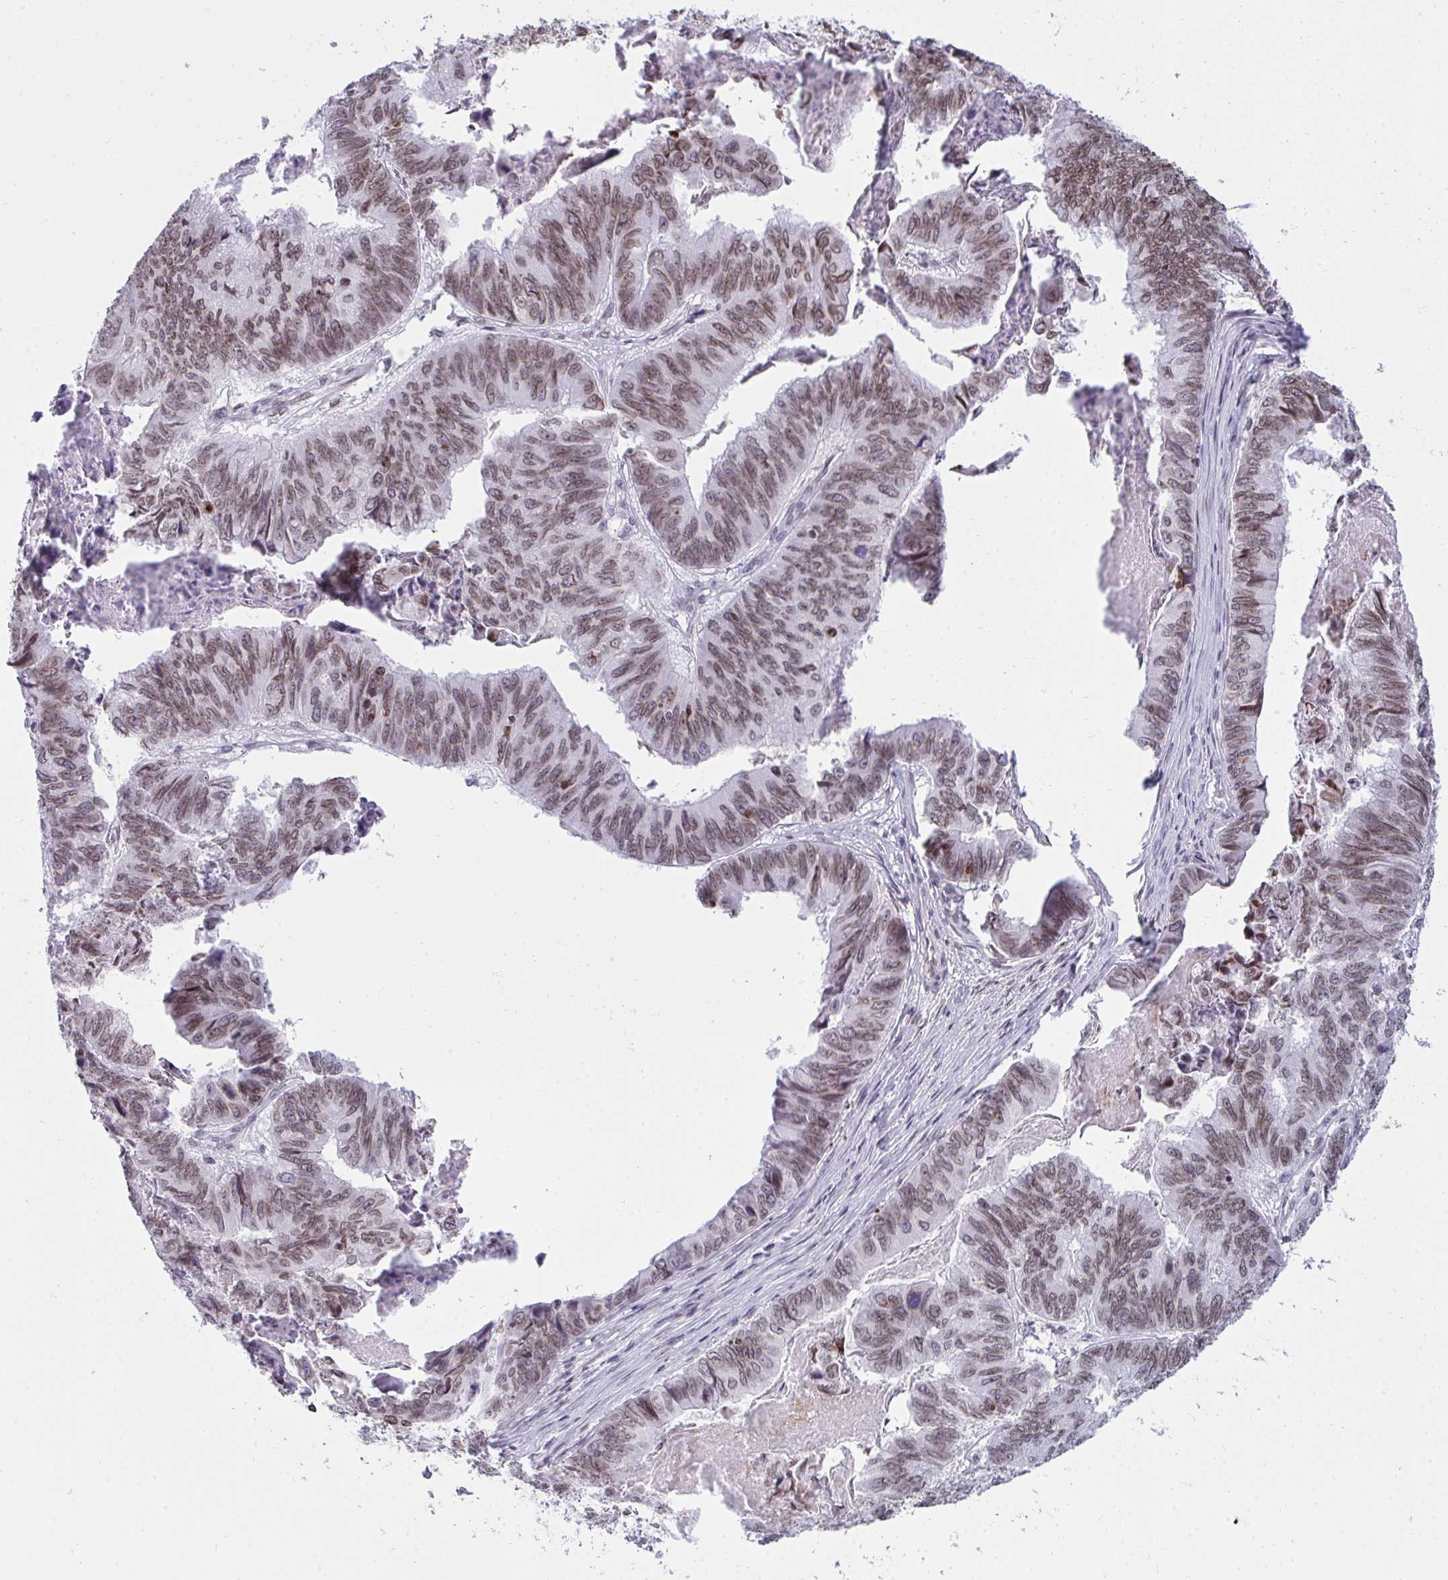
{"staining": {"intensity": "weak", "quantity": ">75%", "location": "cytoplasmic/membranous,nuclear"}, "tissue": "stomach cancer", "cell_type": "Tumor cells", "image_type": "cancer", "snomed": [{"axis": "morphology", "description": "Adenocarcinoma, NOS"}, {"axis": "topography", "description": "Stomach, lower"}], "caption": "Stomach cancer (adenocarcinoma) stained with DAB immunohistochemistry (IHC) demonstrates low levels of weak cytoplasmic/membranous and nuclear positivity in about >75% of tumor cells.", "gene": "LMNB2", "patient": {"sex": "male", "age": 77}}